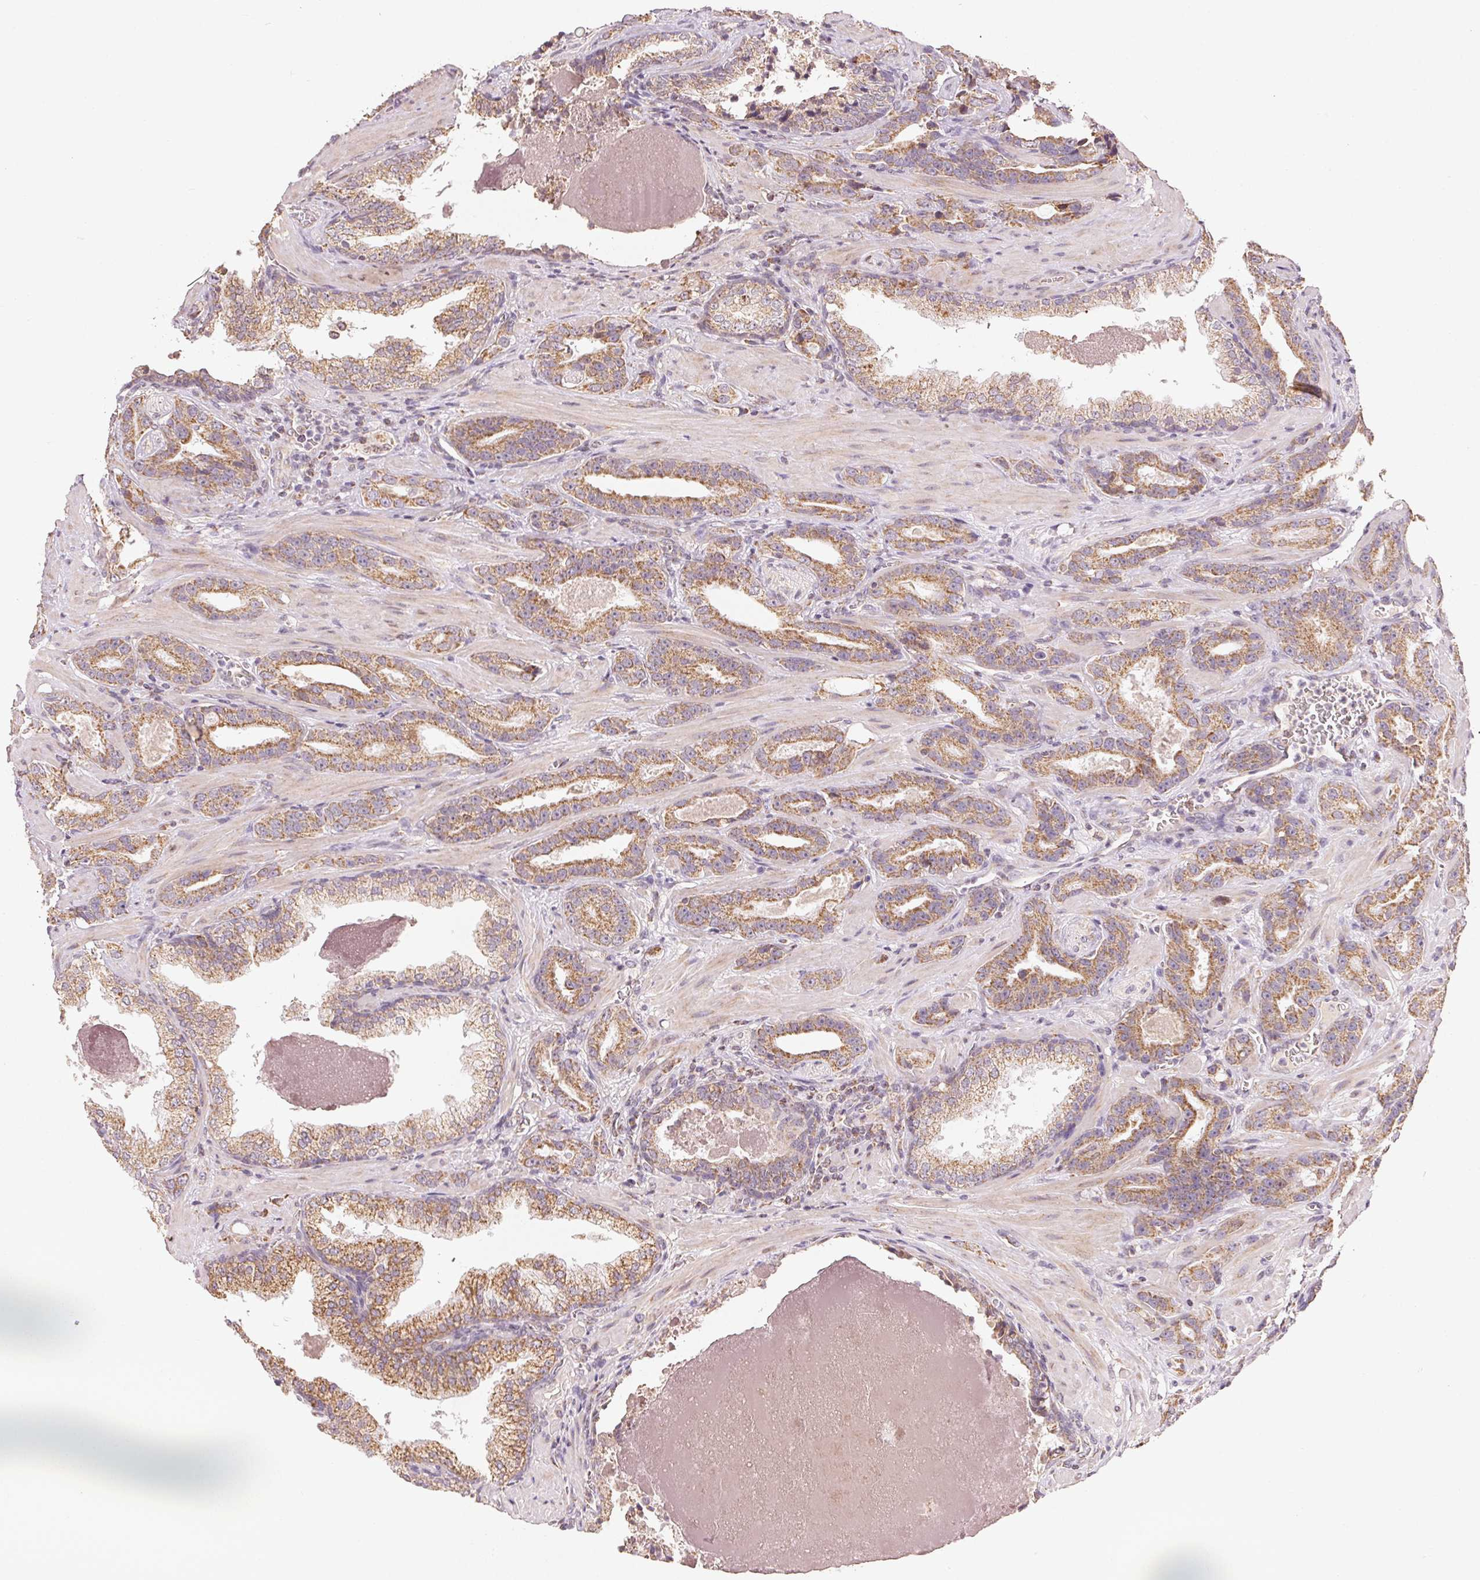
{"staining": {"intensity": "moderate", "quantity": ">75%", "location": "cytoplasmic/membranous"}, "tissue": "prostate cancer", "cell_type": "Tumor cells", "image_type": "cancer", "snomed": [{"axis": "morphology", "description": "Adenocarcinoma, High grade"}, {"axis": "topography", "description": "Prostate"}], "caption": "IHC staining of prostate cancer, which shows medium levels of moderate cytoplasmic/membranous staining in approximately >75% of tumor cells indicating moderate cytoplasmic/membranous protein positivity. The staining was performed using DAB (3,3'-diaminobenzidine) (brown) for protein detection and nuclei were counterstained in hematoxylin (blue).", "gene": "CLASP1", "patient": {"sex": "male", "age": 65}}